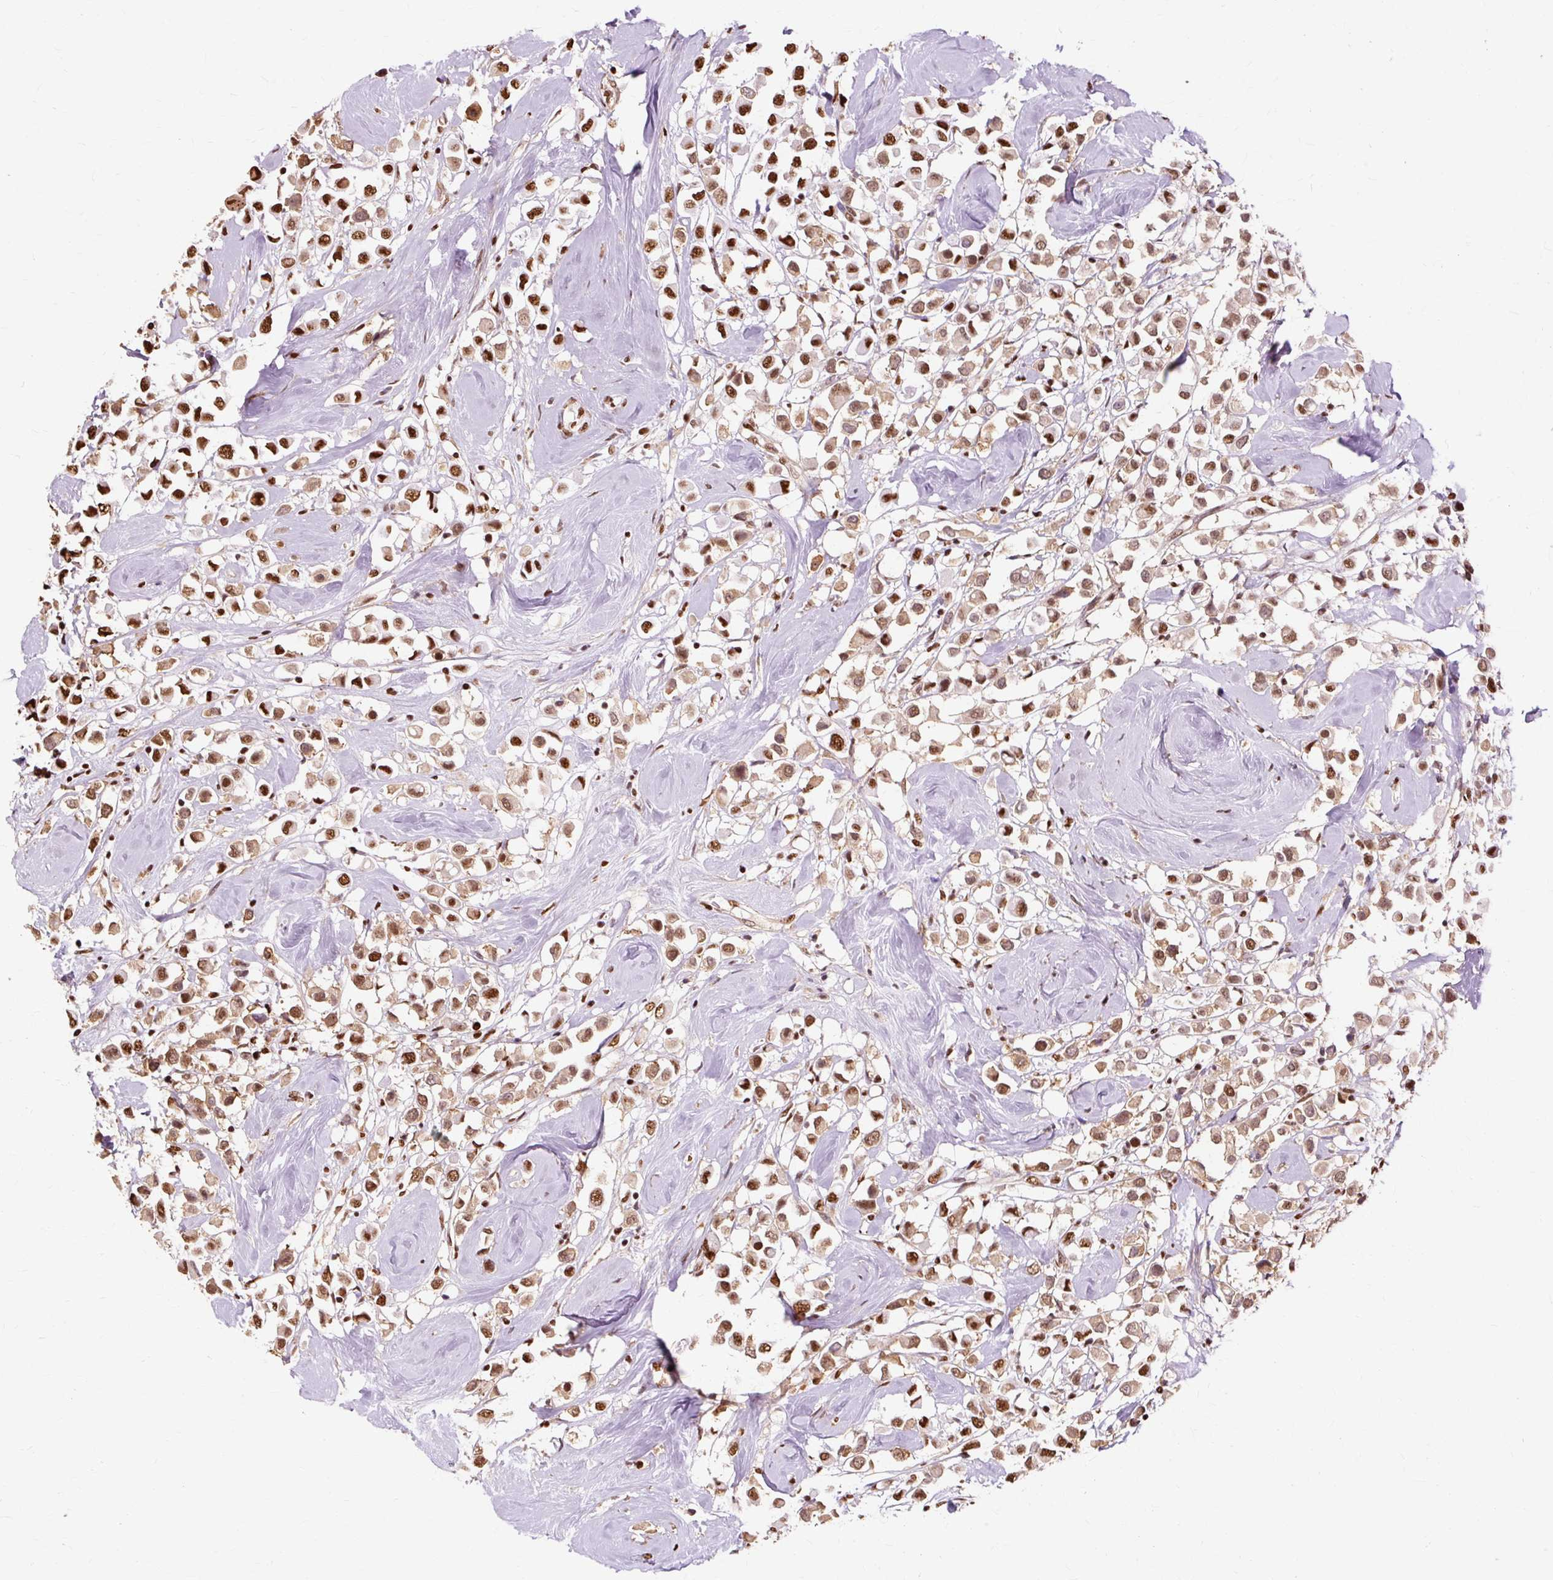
{"staining": {"intensity": "moderate", "quantity": ">75%", "location": "nuclear"}, "tissue": "breast cancer", "cell_type": "Tumor cells", "image_type": "cancer", "snomed": [{"axis": "morphology", "description": "Duct carcinoma"}, {"axis": "topography", "description": "Breast"}], "caption": "An immunohistochemistry photomicrograph of tumor tissue is shown. Protein staining in brown labels moderate nuclear positivity in breast cancer within tumor cells. The staining was performed using DAB, with brown indicating positive protein expression. Nuclei are stained blue with hematoxylin.", "gene": "XRCC6", "patient": {"sex": "female", "age": 61}}